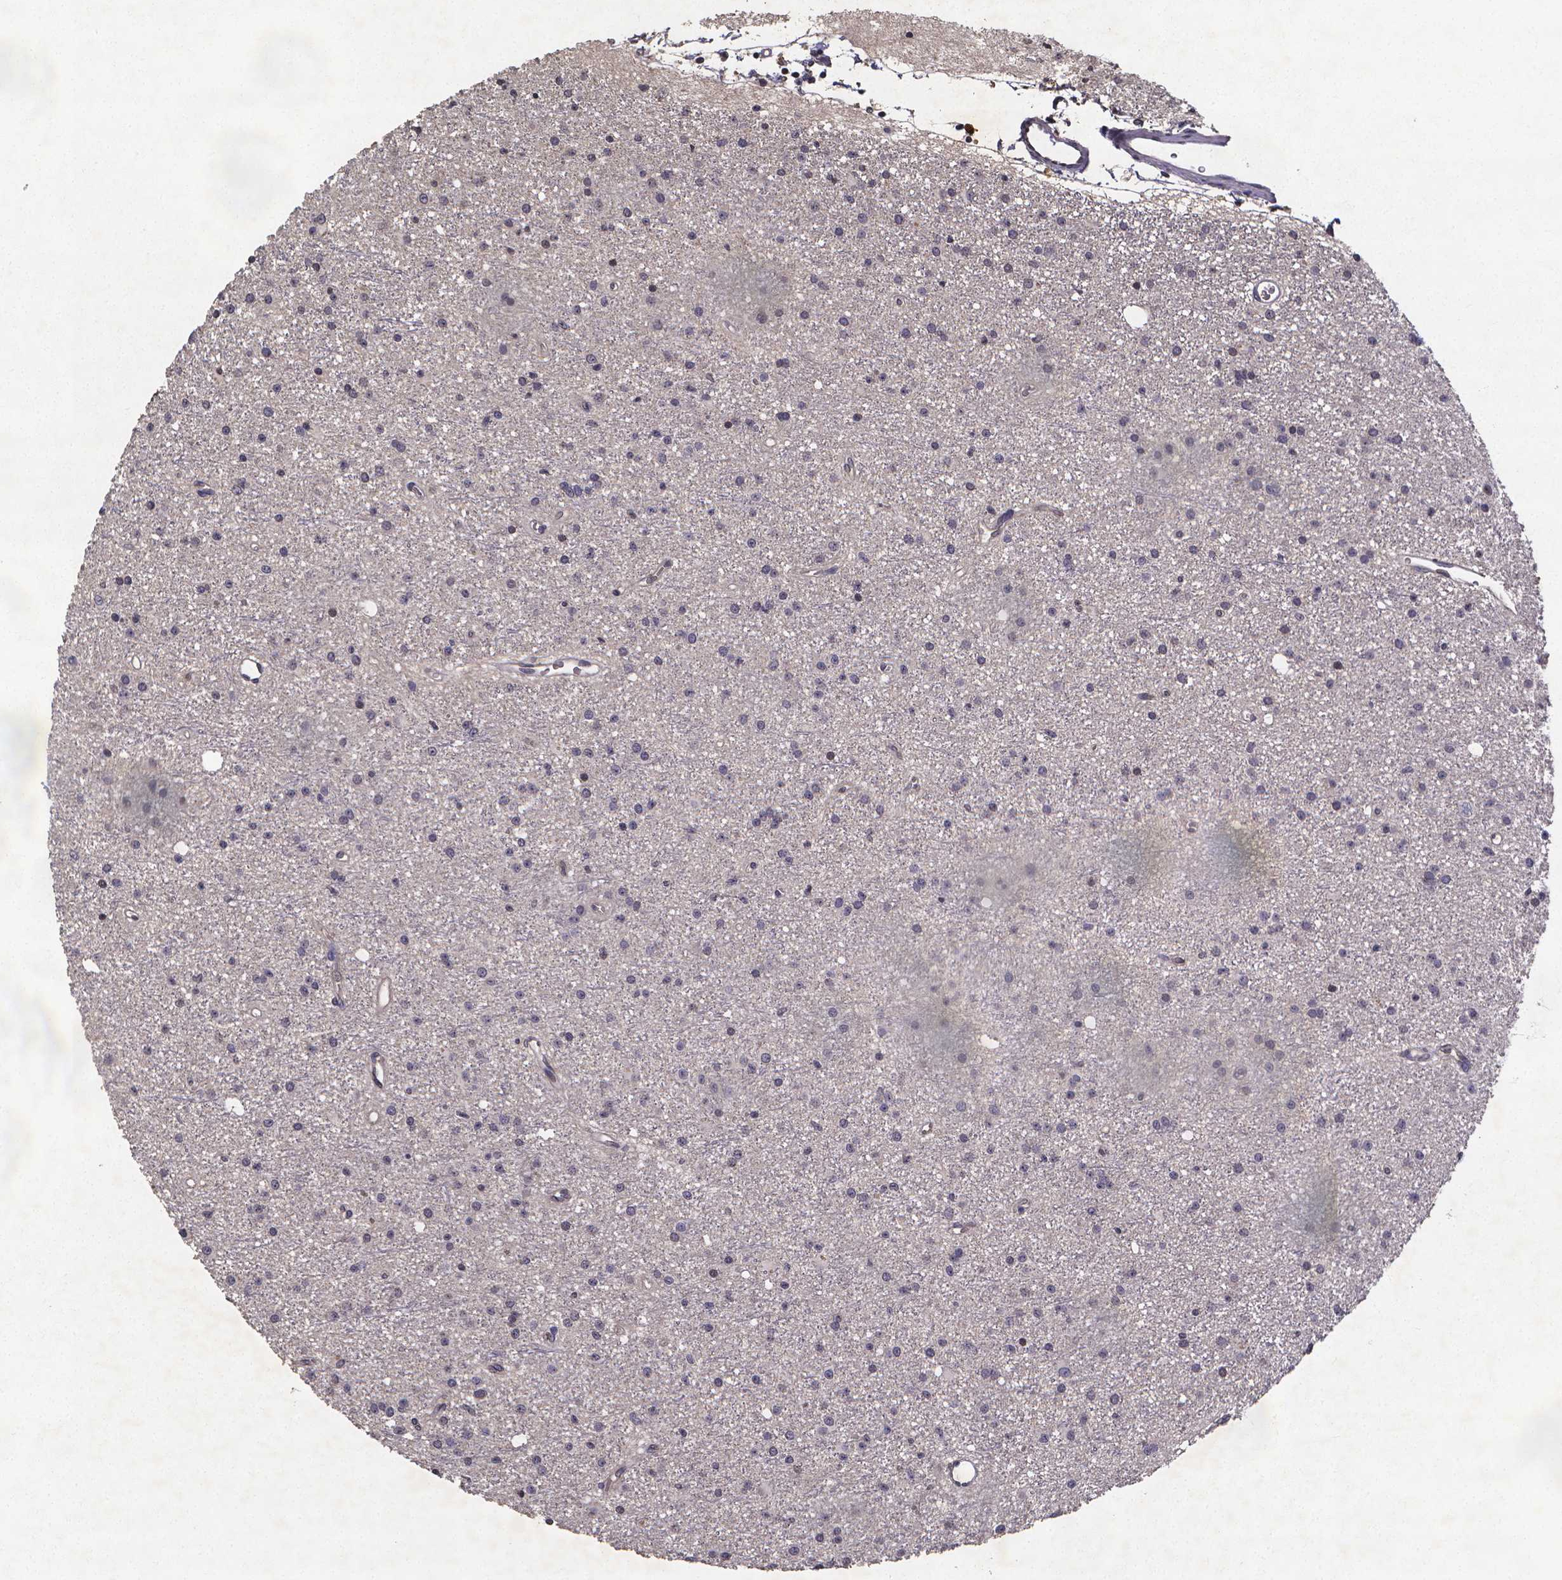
{"staining": {"intensity": "negative", "quantity": "none", "location": "none"}, "tissue": "glioma", "cell_type": "Tumor cells", "image_type": "cancer", "snomed": [{"axis": "morphology", "description": "Glioma, malignant, Low grade"}, {"axis": "topography", "description": "Brain"}], "caption": "DAB immunohistochemical staining of human glioma shows no significant expression in tumor cells.", "gene": "TP73", "patient": {"sex": "male", "age": 27}}